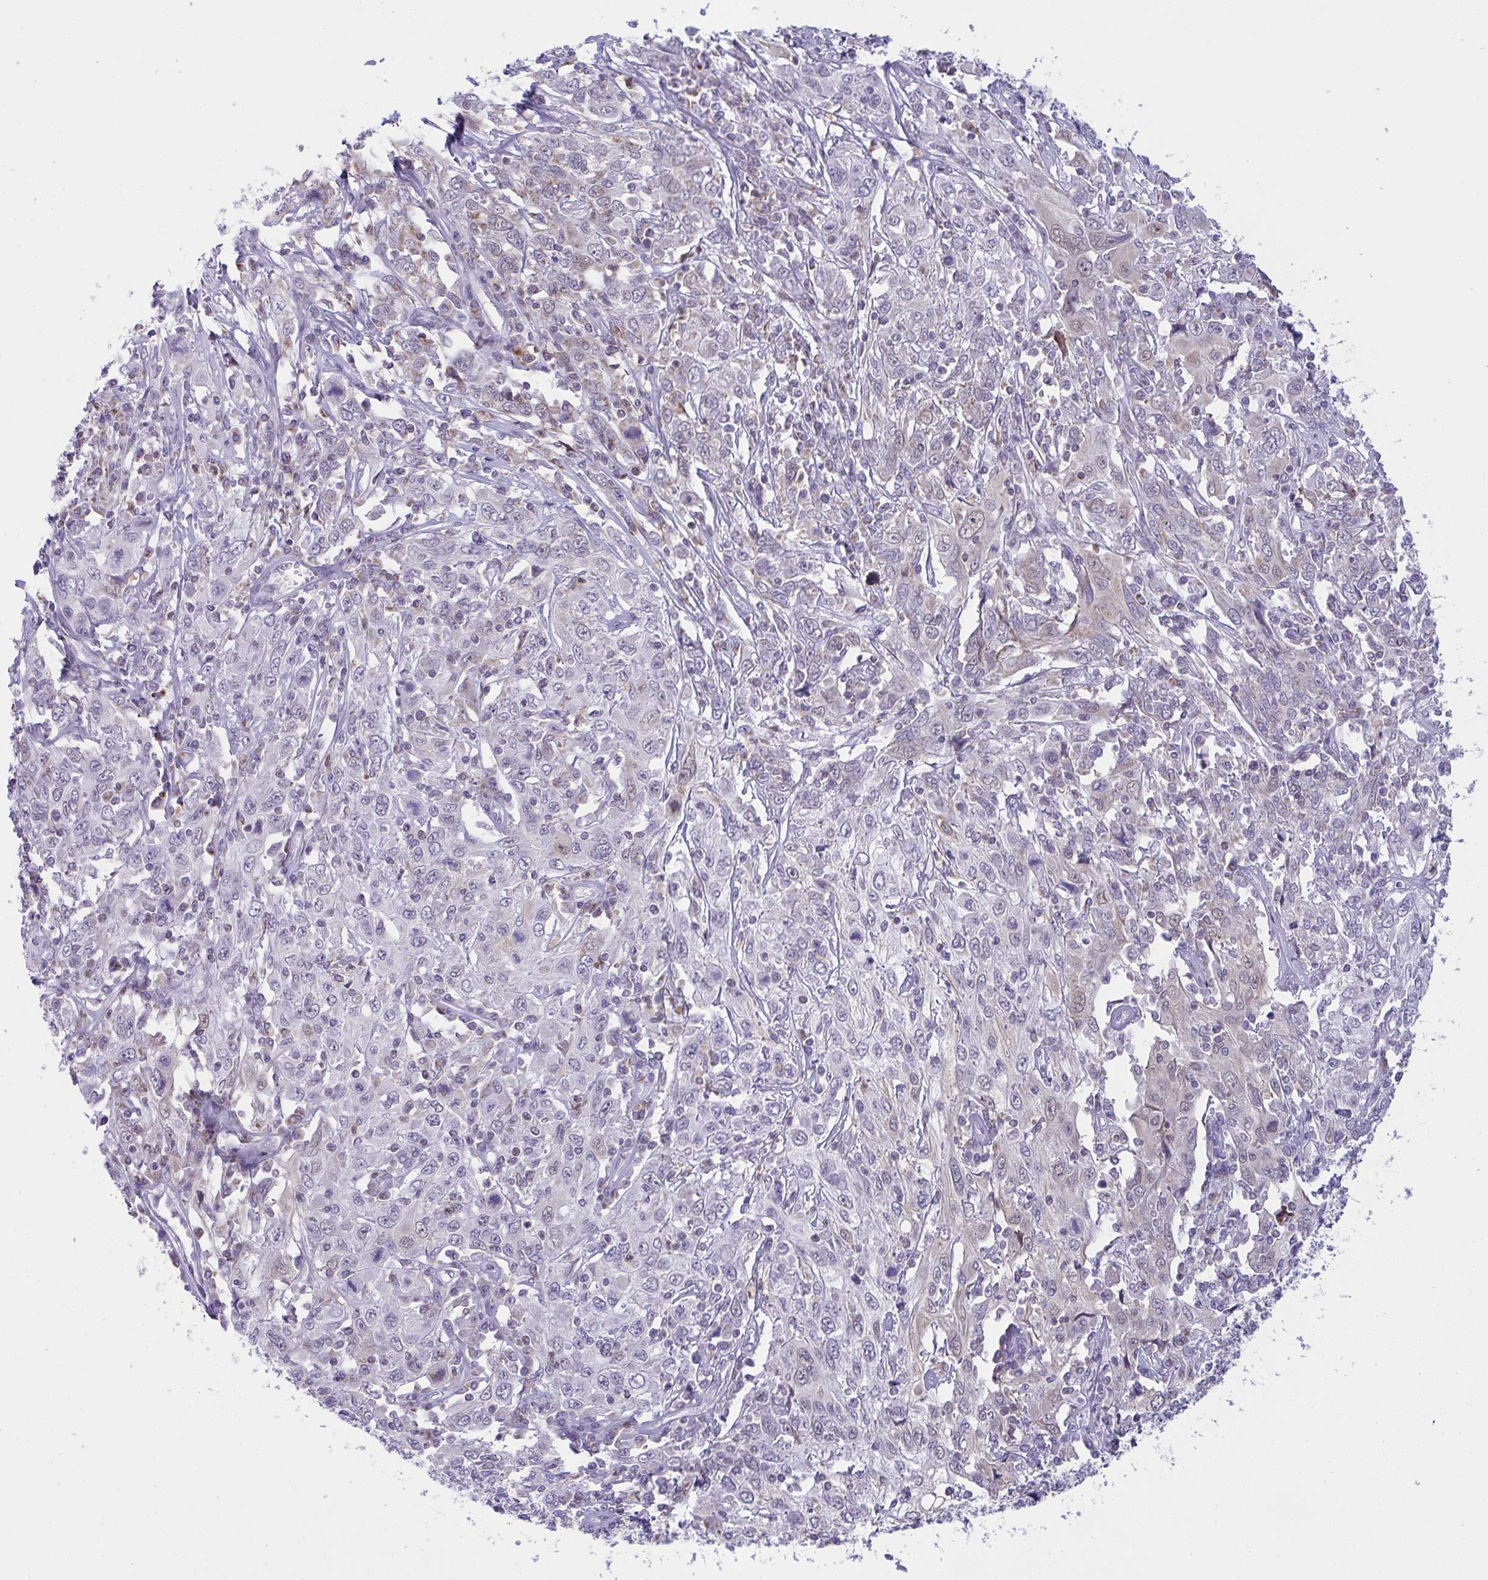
{"staining": {"intensity": "negative", "quantity": "none", "location": "none"}, "tissue": "cervical cancer", "cell_type": "Tumor cells", "image_type": "cancer", "snomed": [{"axis": "morphology", "description": "Squamous cell carcinoma, NOS"}, {"axis": "topography", "description": "Cervix"}], "caption": "Immunohistochemistry (IHC) of human cervical squamous cell carcinoma exhibits no positivity in tumor cells.", "gene": "PLA2G12B", "patient": {"sex": "female", "age": 46}}